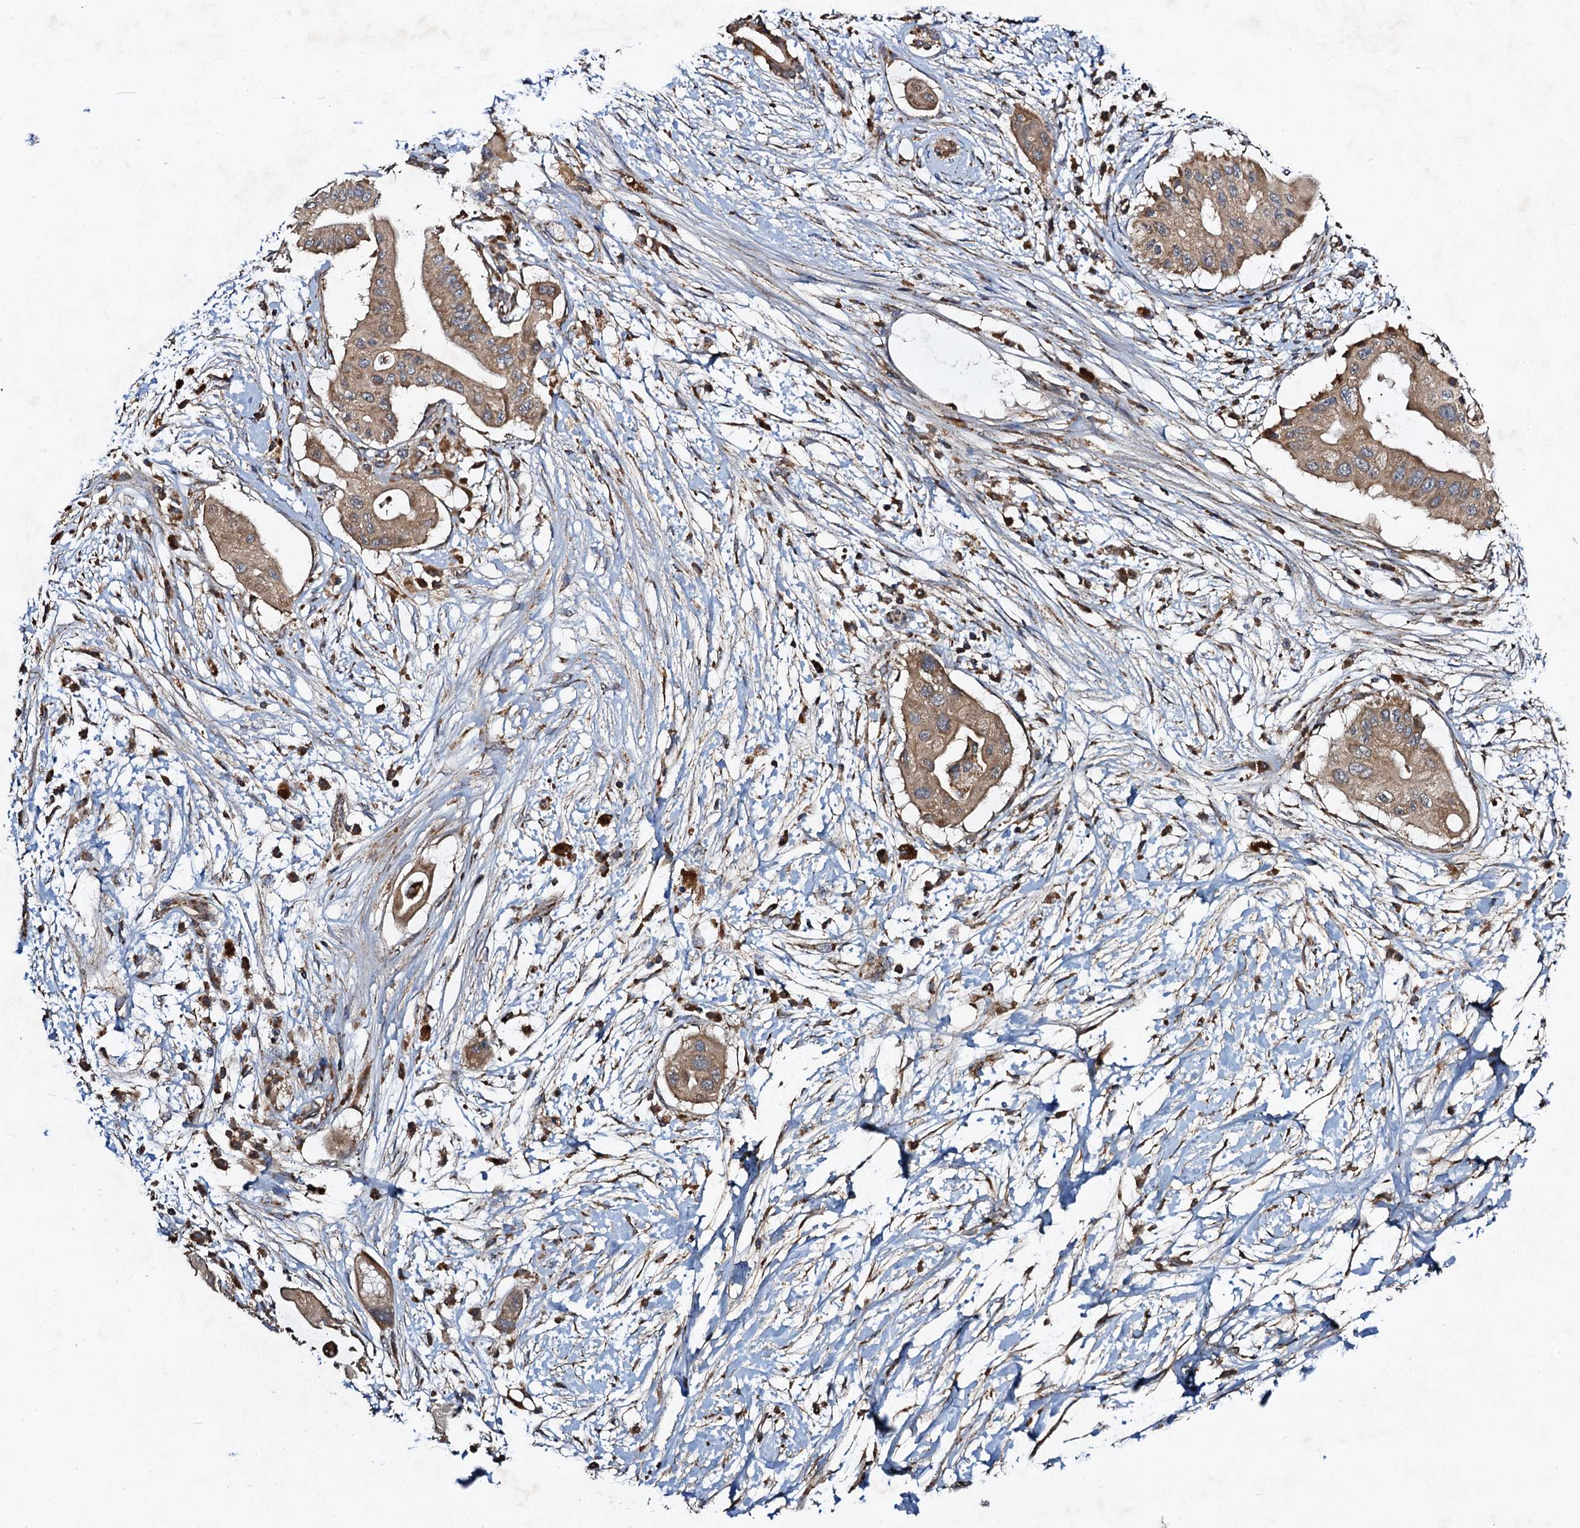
{"staining": {"intensity": "moderate", "quantity": ">75%", "location": "cytoplasmic/membranous"}, "tissue": "pancreatic cancer", "cell_type": "Tumor cells", "image_type": "cancer", "snomed": [{"axis": "morphology", "description": "Adenocarcinoma, NOS"}, {"axis": "topography", "description": "Pancreas"}], "caption": "A brown stain highlights moderate cytoplasmic/membranous staining of a protein in pancreatic cancer tumor cells.", "gene": "NDUFA13", "patient": {"sex": "male", "age": 68}}